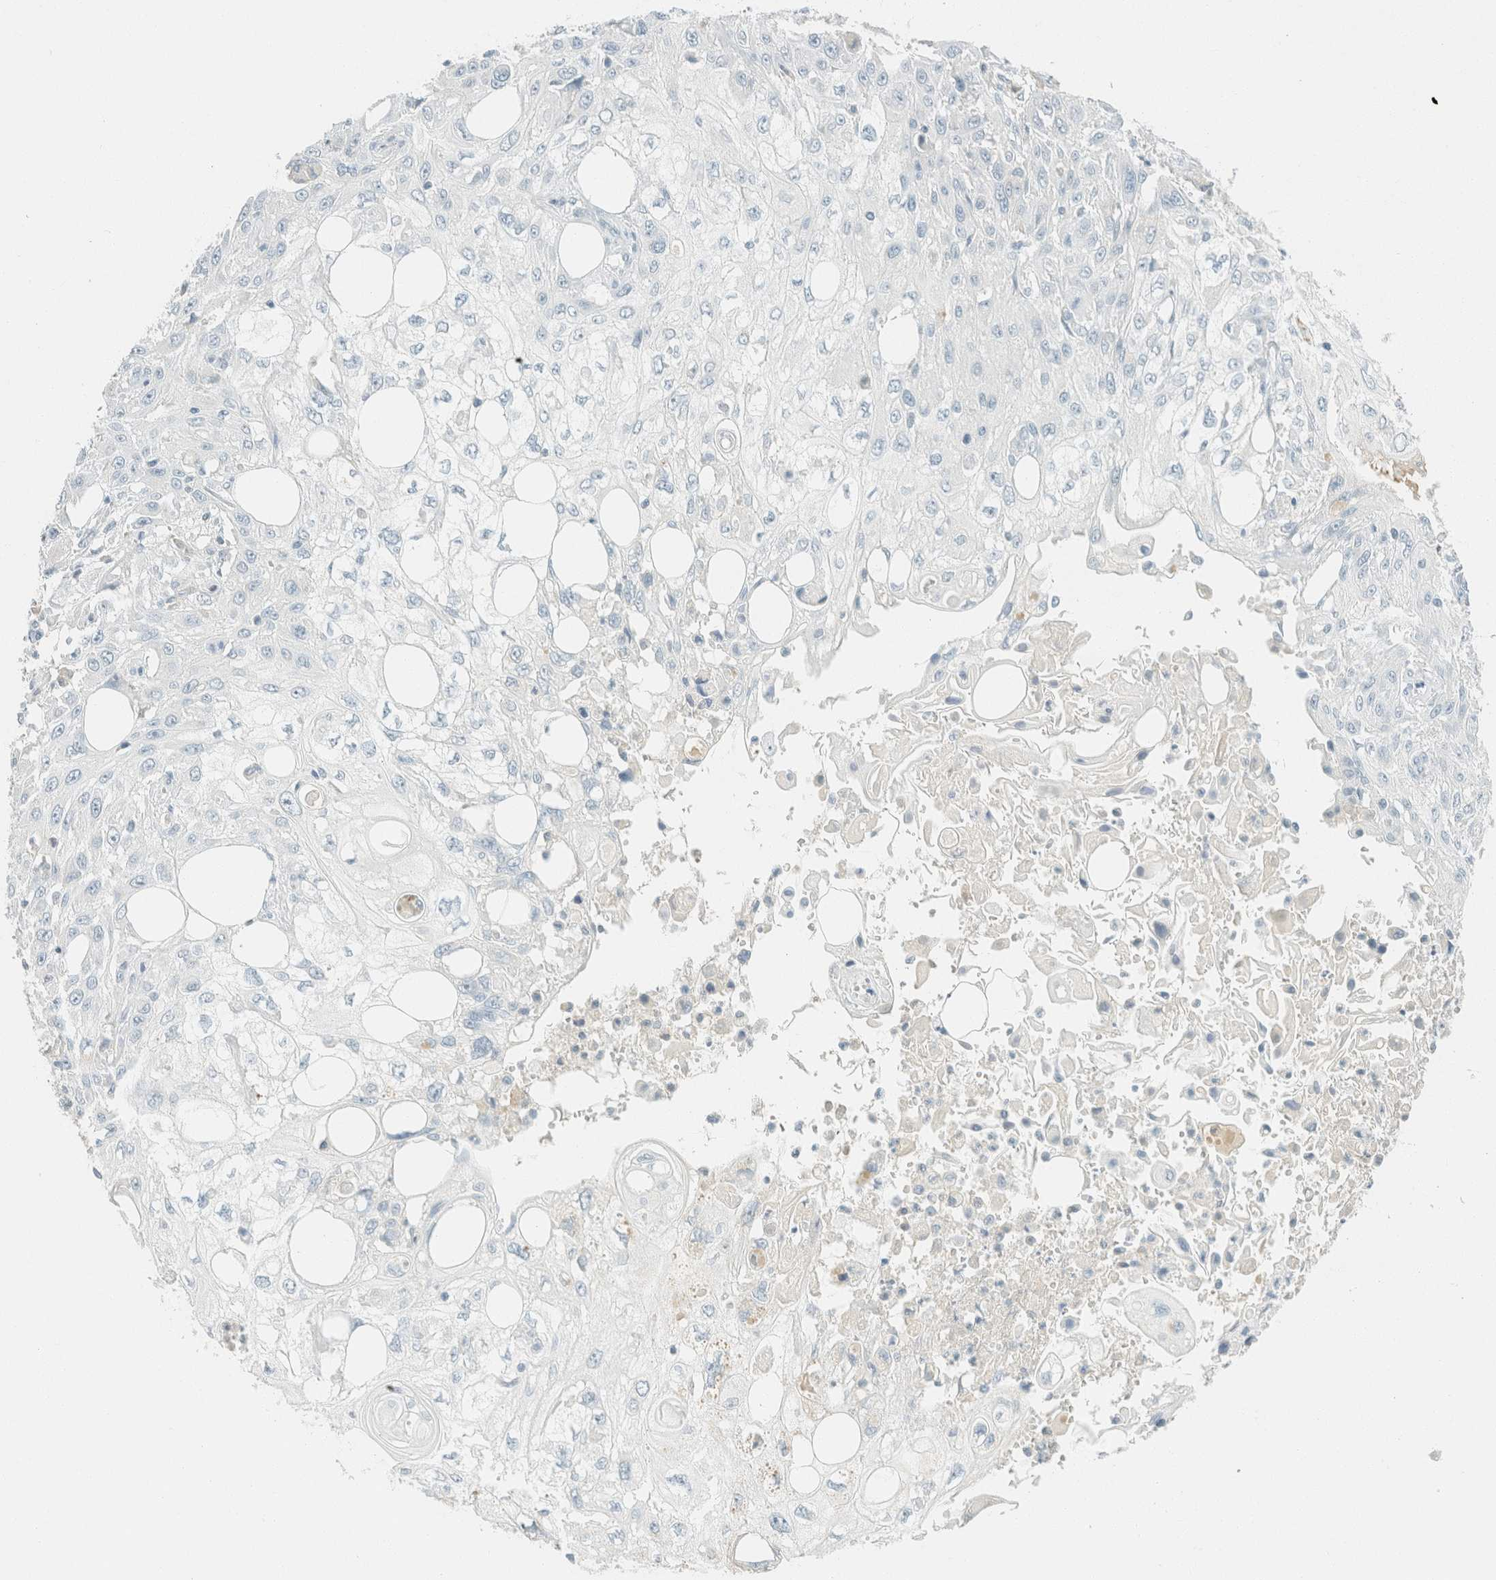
{"staining": {"intensity": "negative", "quantity": "none", "location": "none"}, "tissue": "skin cancer", "cell_type": "Tumor cells", "image_type": "cancer", "snomed": [{"axis": "morphology", "description": "Squamous cell carcinoma, NOS"}, {"axis": "topography", "description": "Skin"}], "caption": "An immunohistochemistry (IHC) photomicrograph of squamous cell carcinoma (skin) is shown. There is no staining in tumor cells of squamous cell carcinoma (skin).", "gene": "GPA33", "patient": {"sex": "male", "age": 75}}